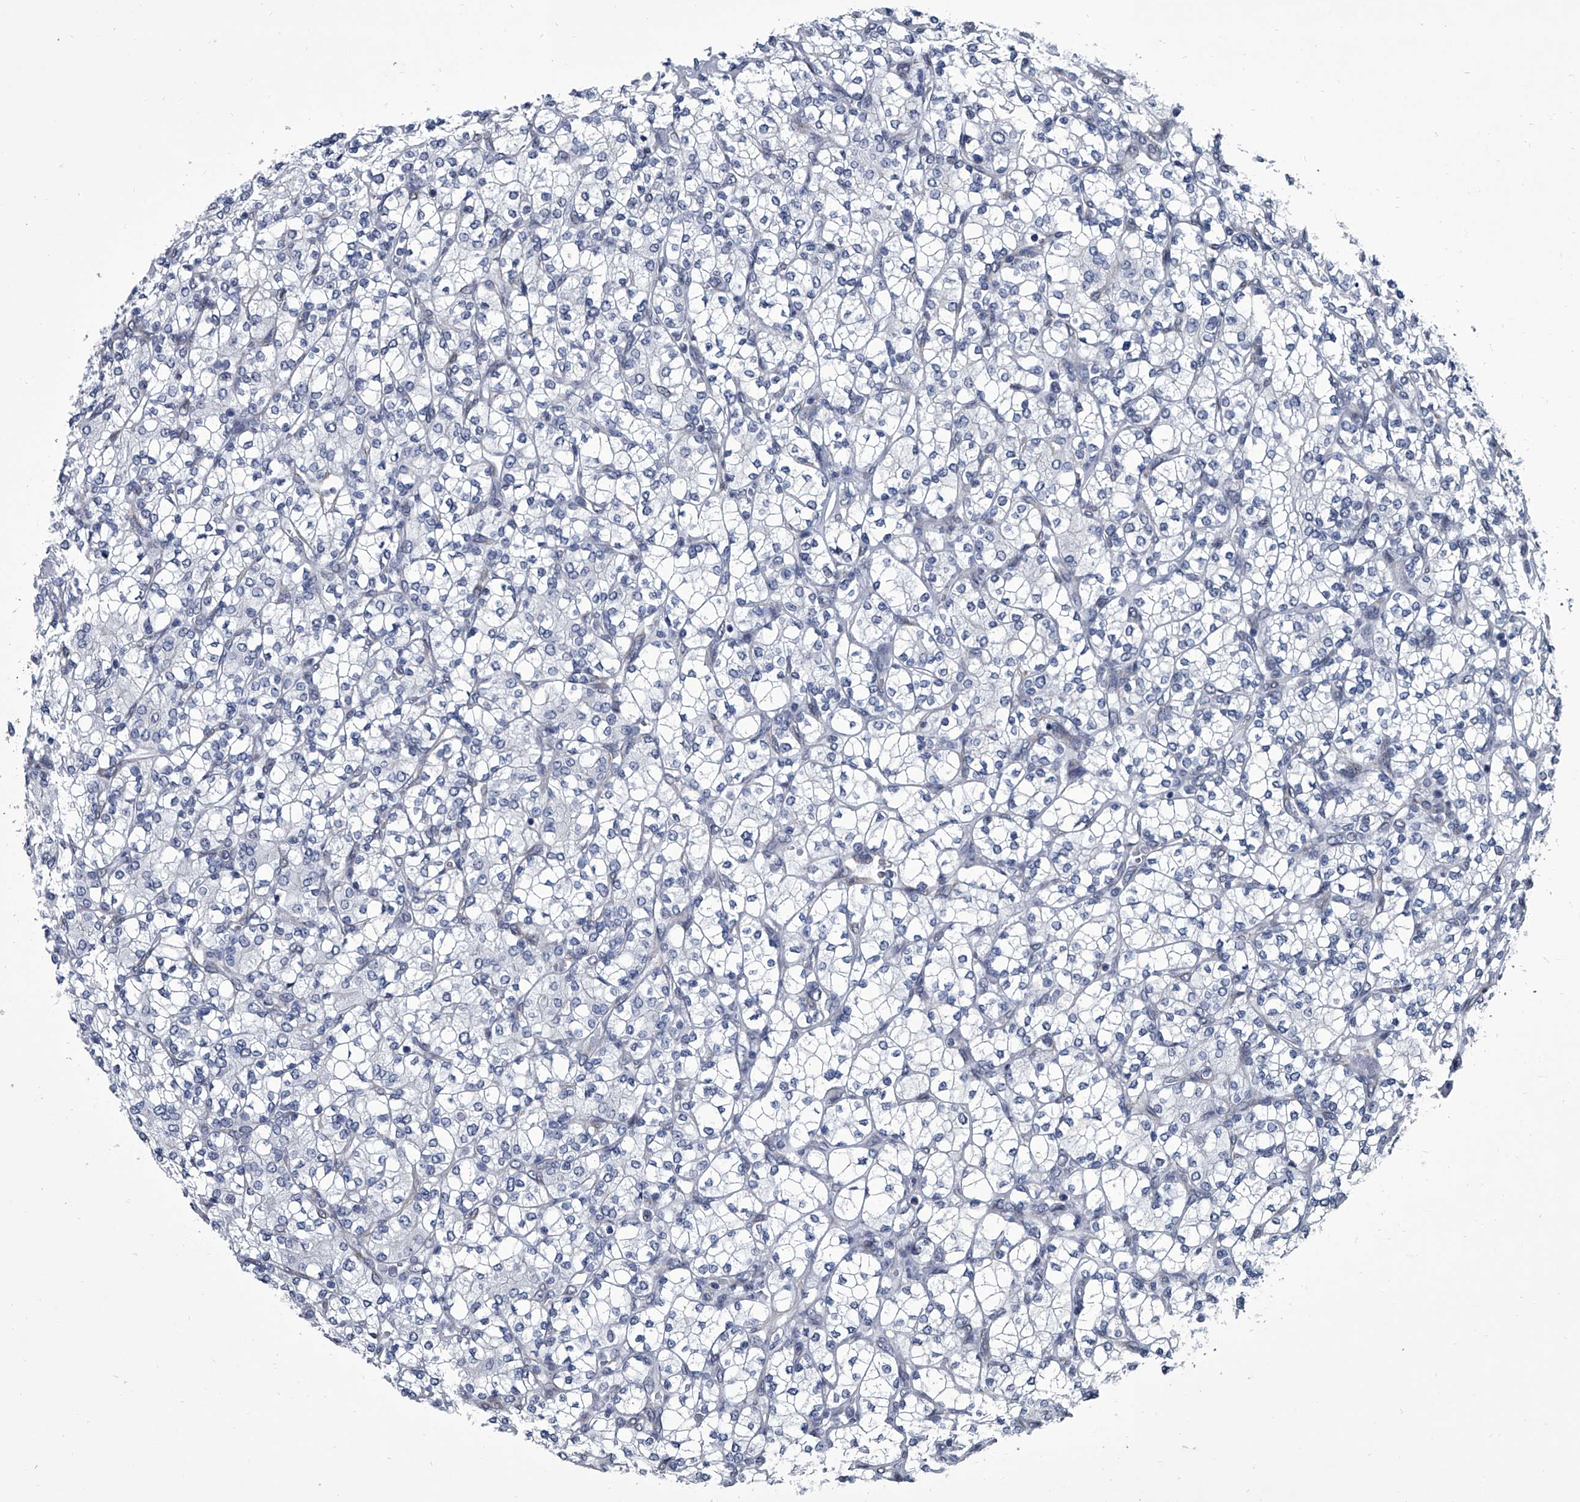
{"staining": {"intensity": "negative", "quantity": "none", "location": "none"}, "tissue": "renal cancer", "cell_type": "Tumor cells", "image_type": "cancer", "snomed": [{"axis": "morphology", "description": "Adenocarcinoma, NOS"}, {"axis": "topography", "description": "Kidney"}], "caption": "There is no significant staining in tumor cells of renal cancer (adenocarcinoma).", "gene": "PPP2R5D", "patient": {"sex": "male", "age": 77}}